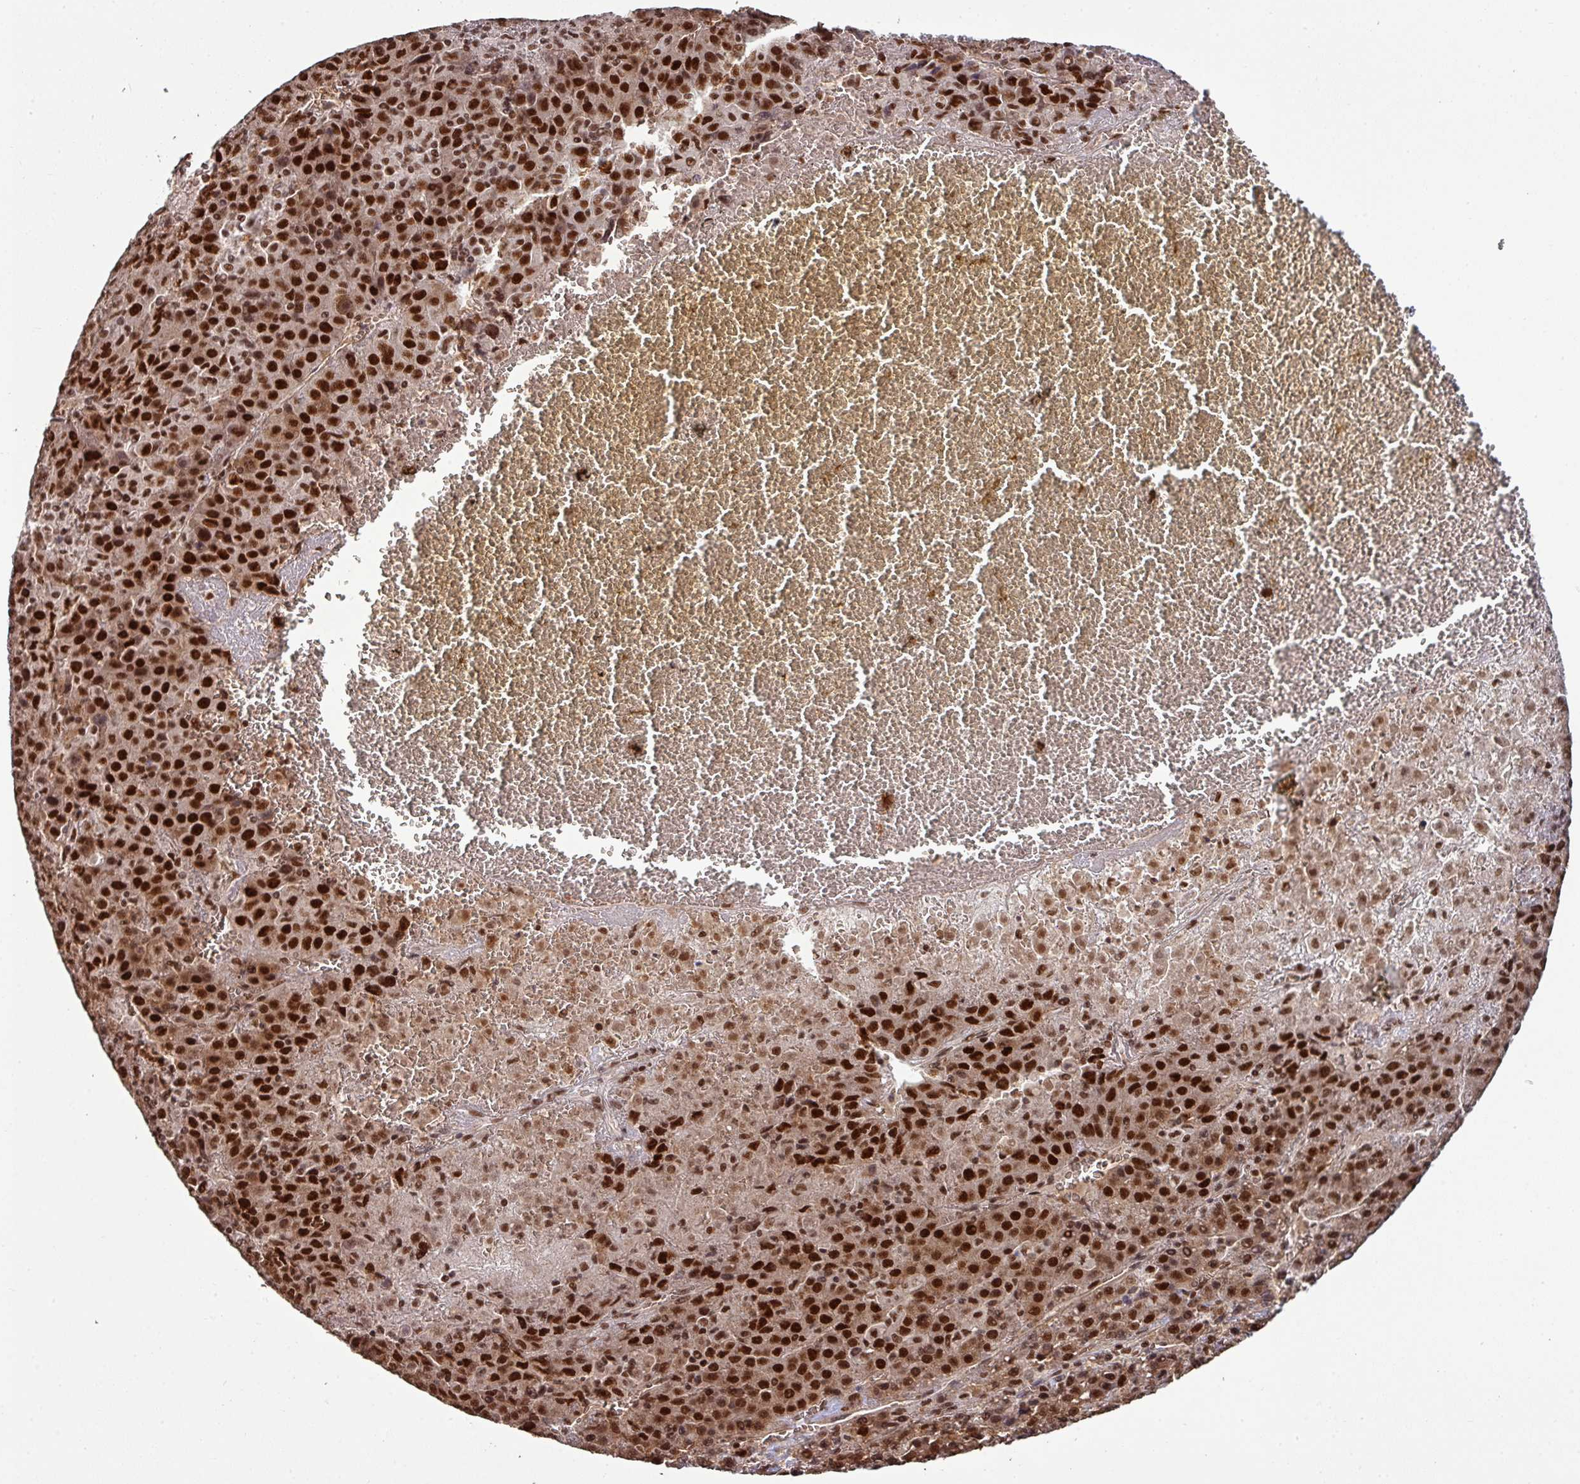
{"staining": {"intensity": "strong", "quantity": ">75%", "location": "nuclear"}, "tissue": "liver cancer", "cell_type": "Tumor cells", "image_type": "cancer", "snomed": [{"axis": "morphology", "description": "Carcinoma, Hepatocellular, NOS"}, {"axis": "topography", "description": "Liver"}], "caption": "An image of human liver cancer (hepatocellular carcinoma) stained for a protein exhibits strong nuclear brown staining in tumor cells.", "gene": "PHF23", "patient": {"sex": "female", "age": 53}}